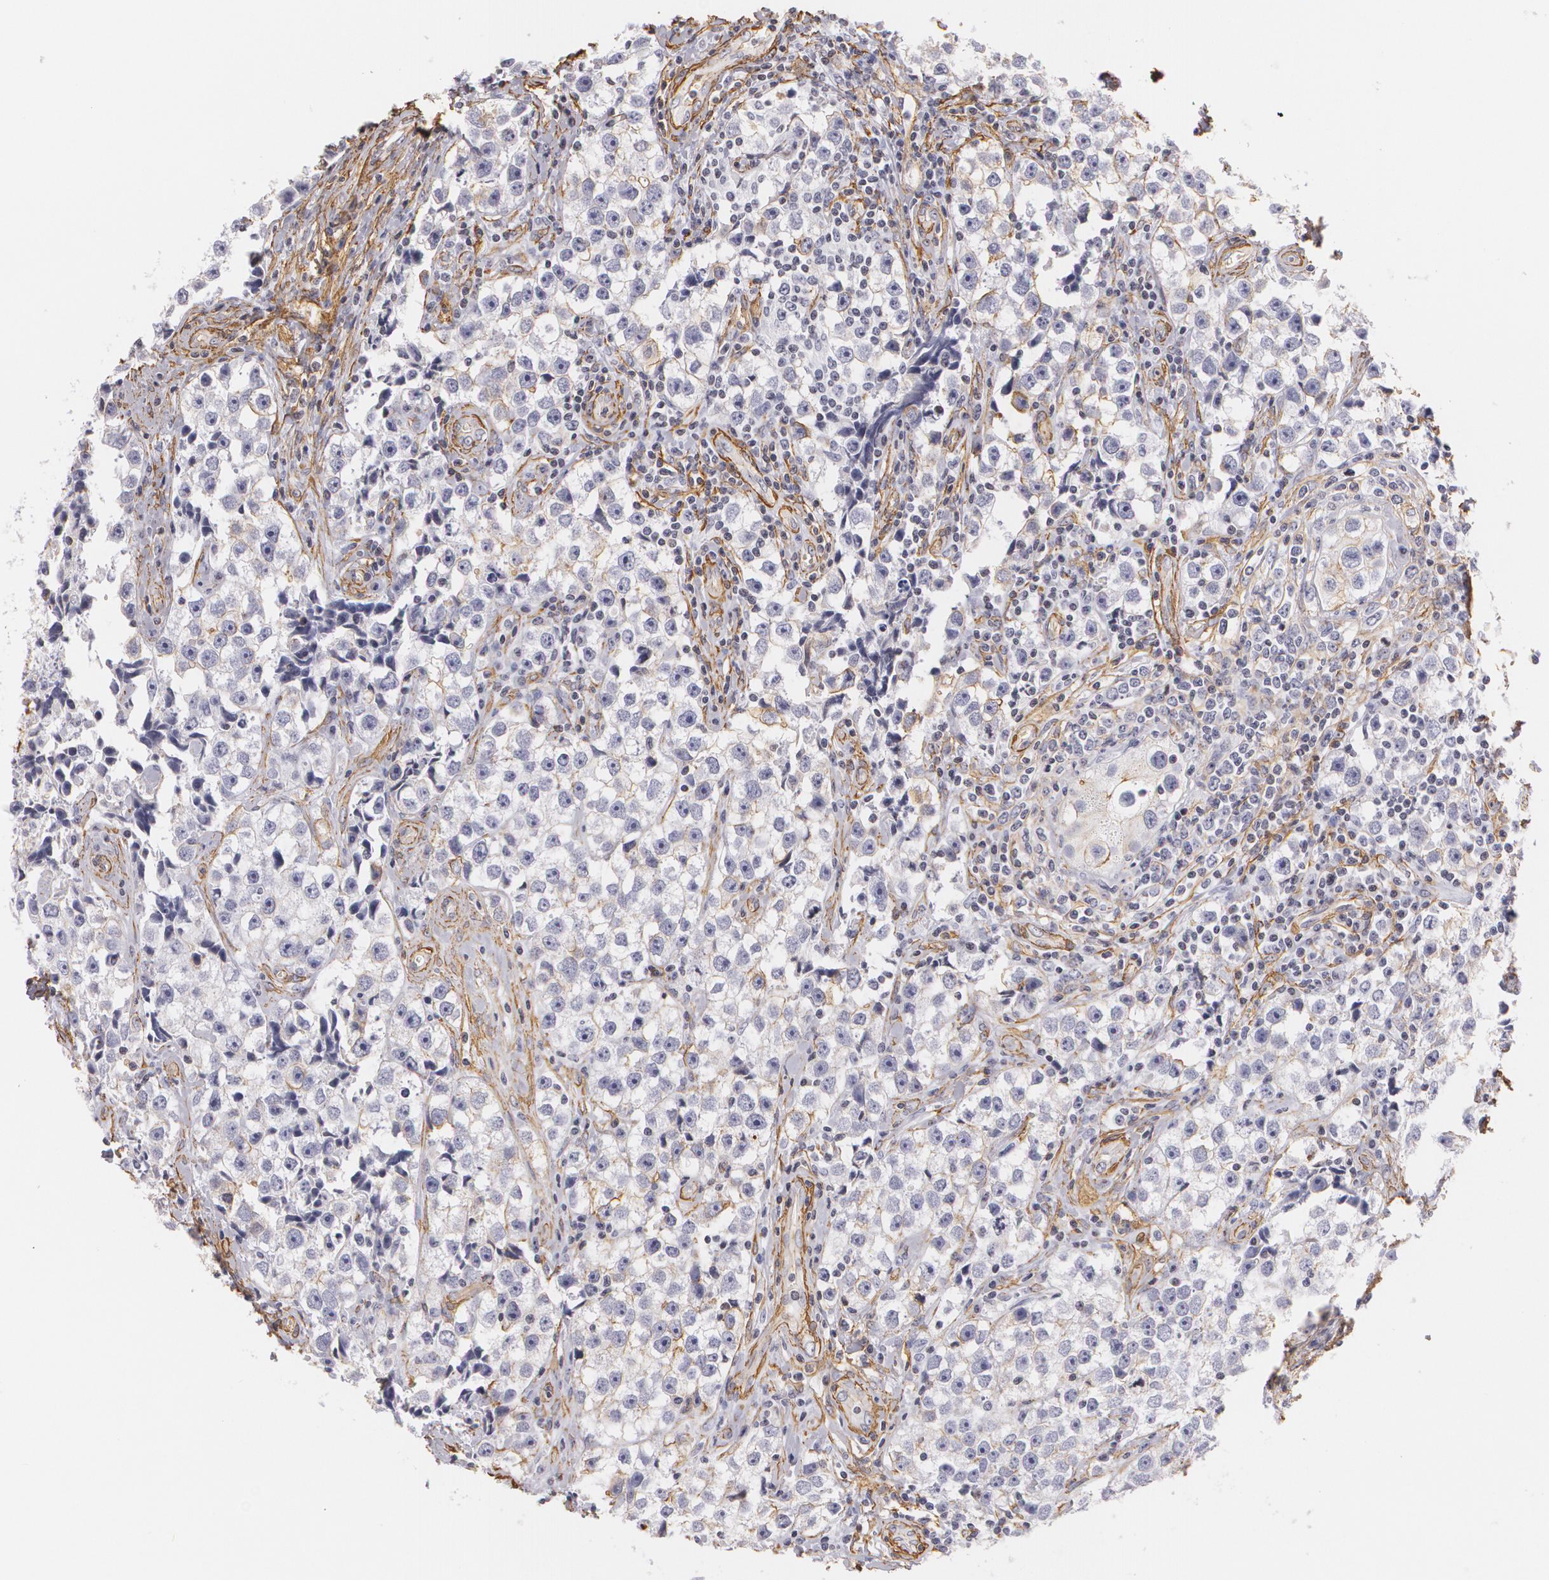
{"staining": {"intensity": "negative", "quantity": "none", "location": "none"}, "tissue": "testis cancer", "cell_type": "Tumor cells", "image_type": "cancer", "snomed": [{"axis": "morphology", "description": "Seminoma, NOS"}, {"axis": "topography", "description": "Testis"}], "caption": "This is a histopathology image of IHC staining of testis seminoma, which shows no expression in tumor cells.", "gene": "VAMP1", "patient": {"sex": "male", "age": 32}}